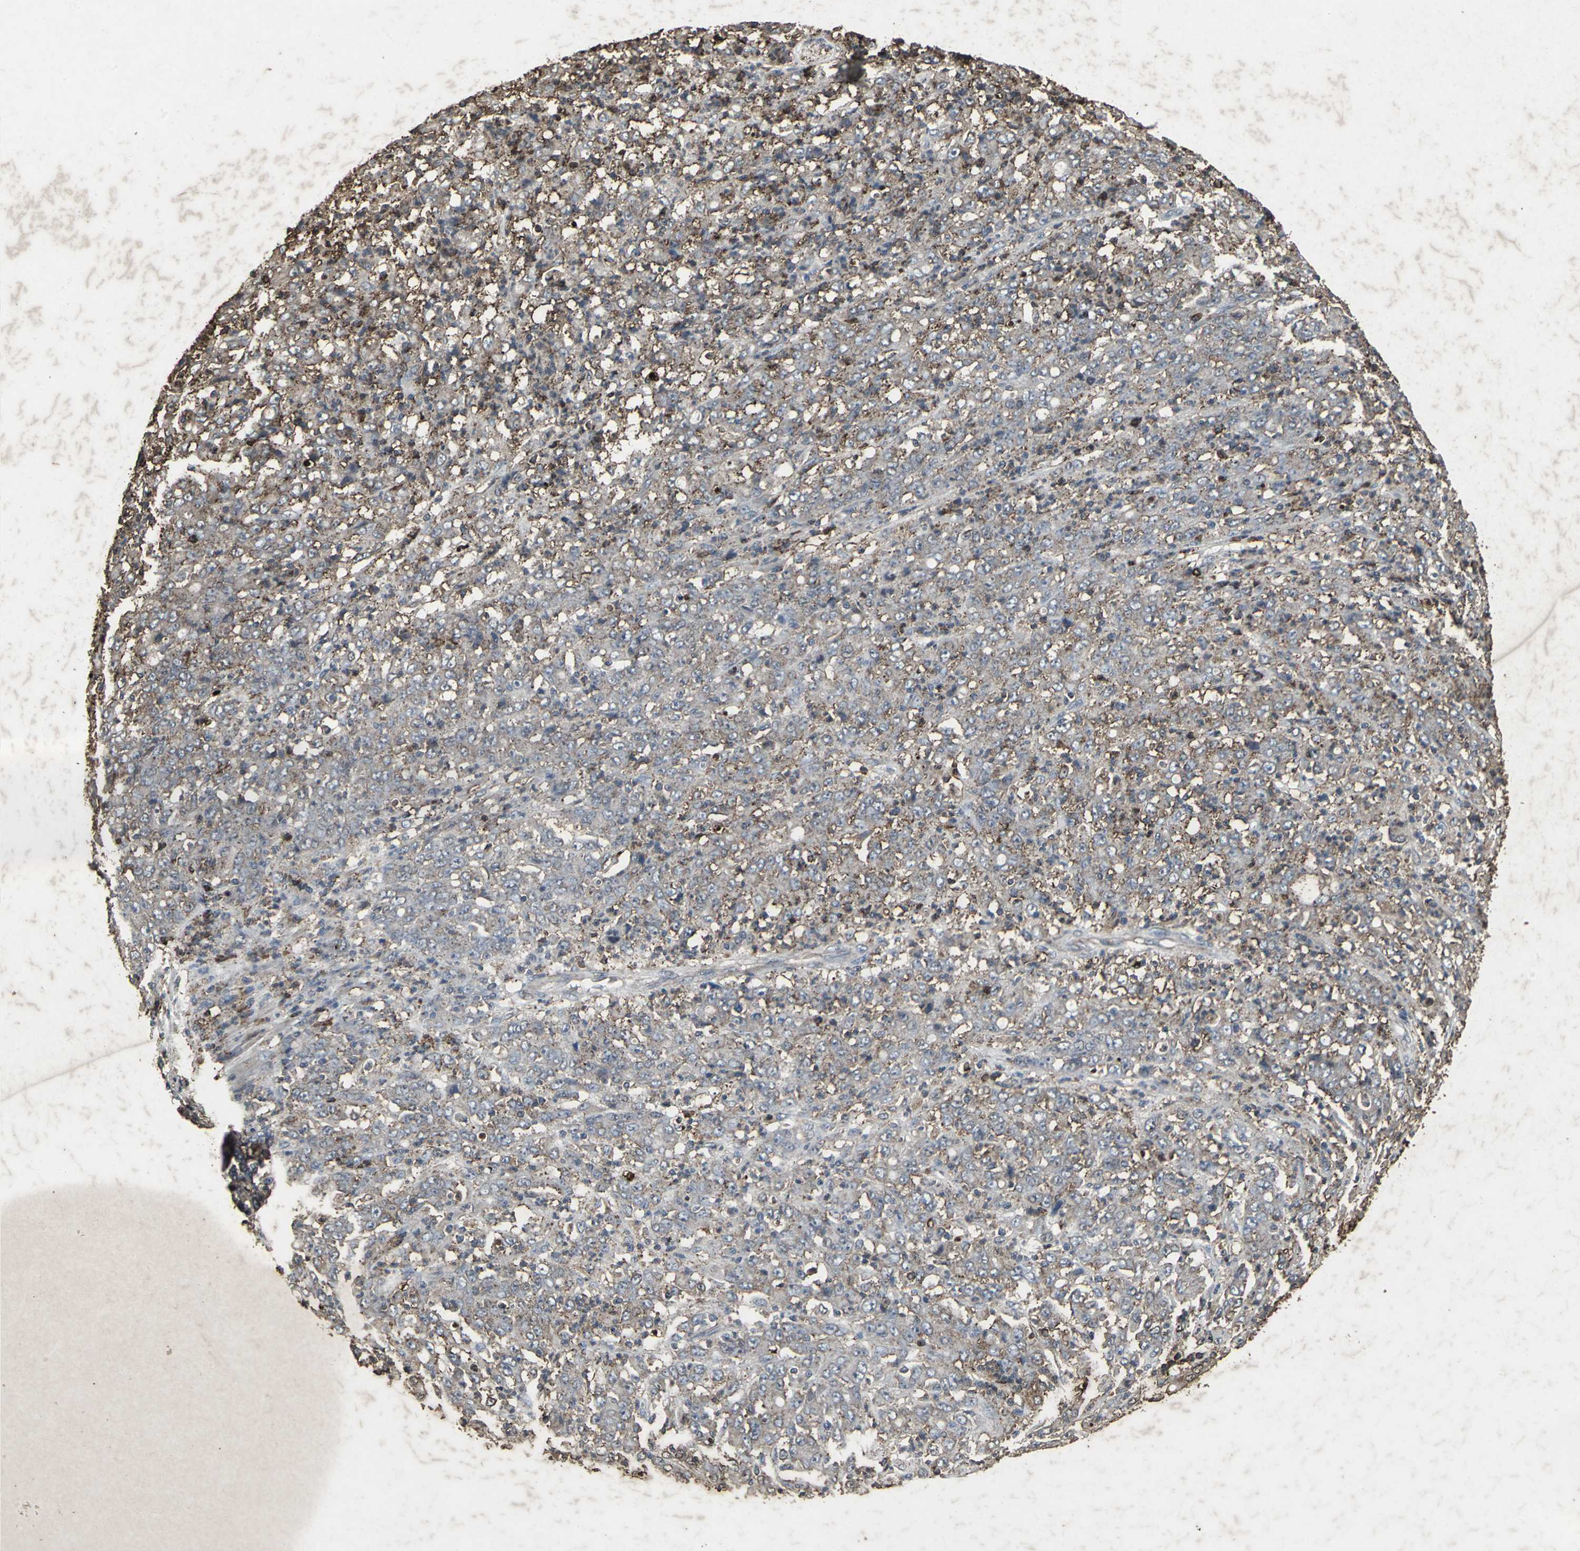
{"staining": {"intensity": "strong", "quantity": "<25%", "location": "cytoplasmic/membranous"}, "tissue": "stomach cancer", "cell_type": "Tumor cells", "image_type": "cancer", "snomed": [{"axis": "morphology", "description": "Adenocarcinoma, NOS"}, {"axis": "topography", "description": "Stomach, lower"}], "caption": "Immunohistochemical staining of human stomach cancer (adenocarcinoma) displays strong cytoplasmic/membranous protein staining in approximately <25% of tumor cells.", "gene": "CCR9", "patient": {"sex": "female", "age": 71}}